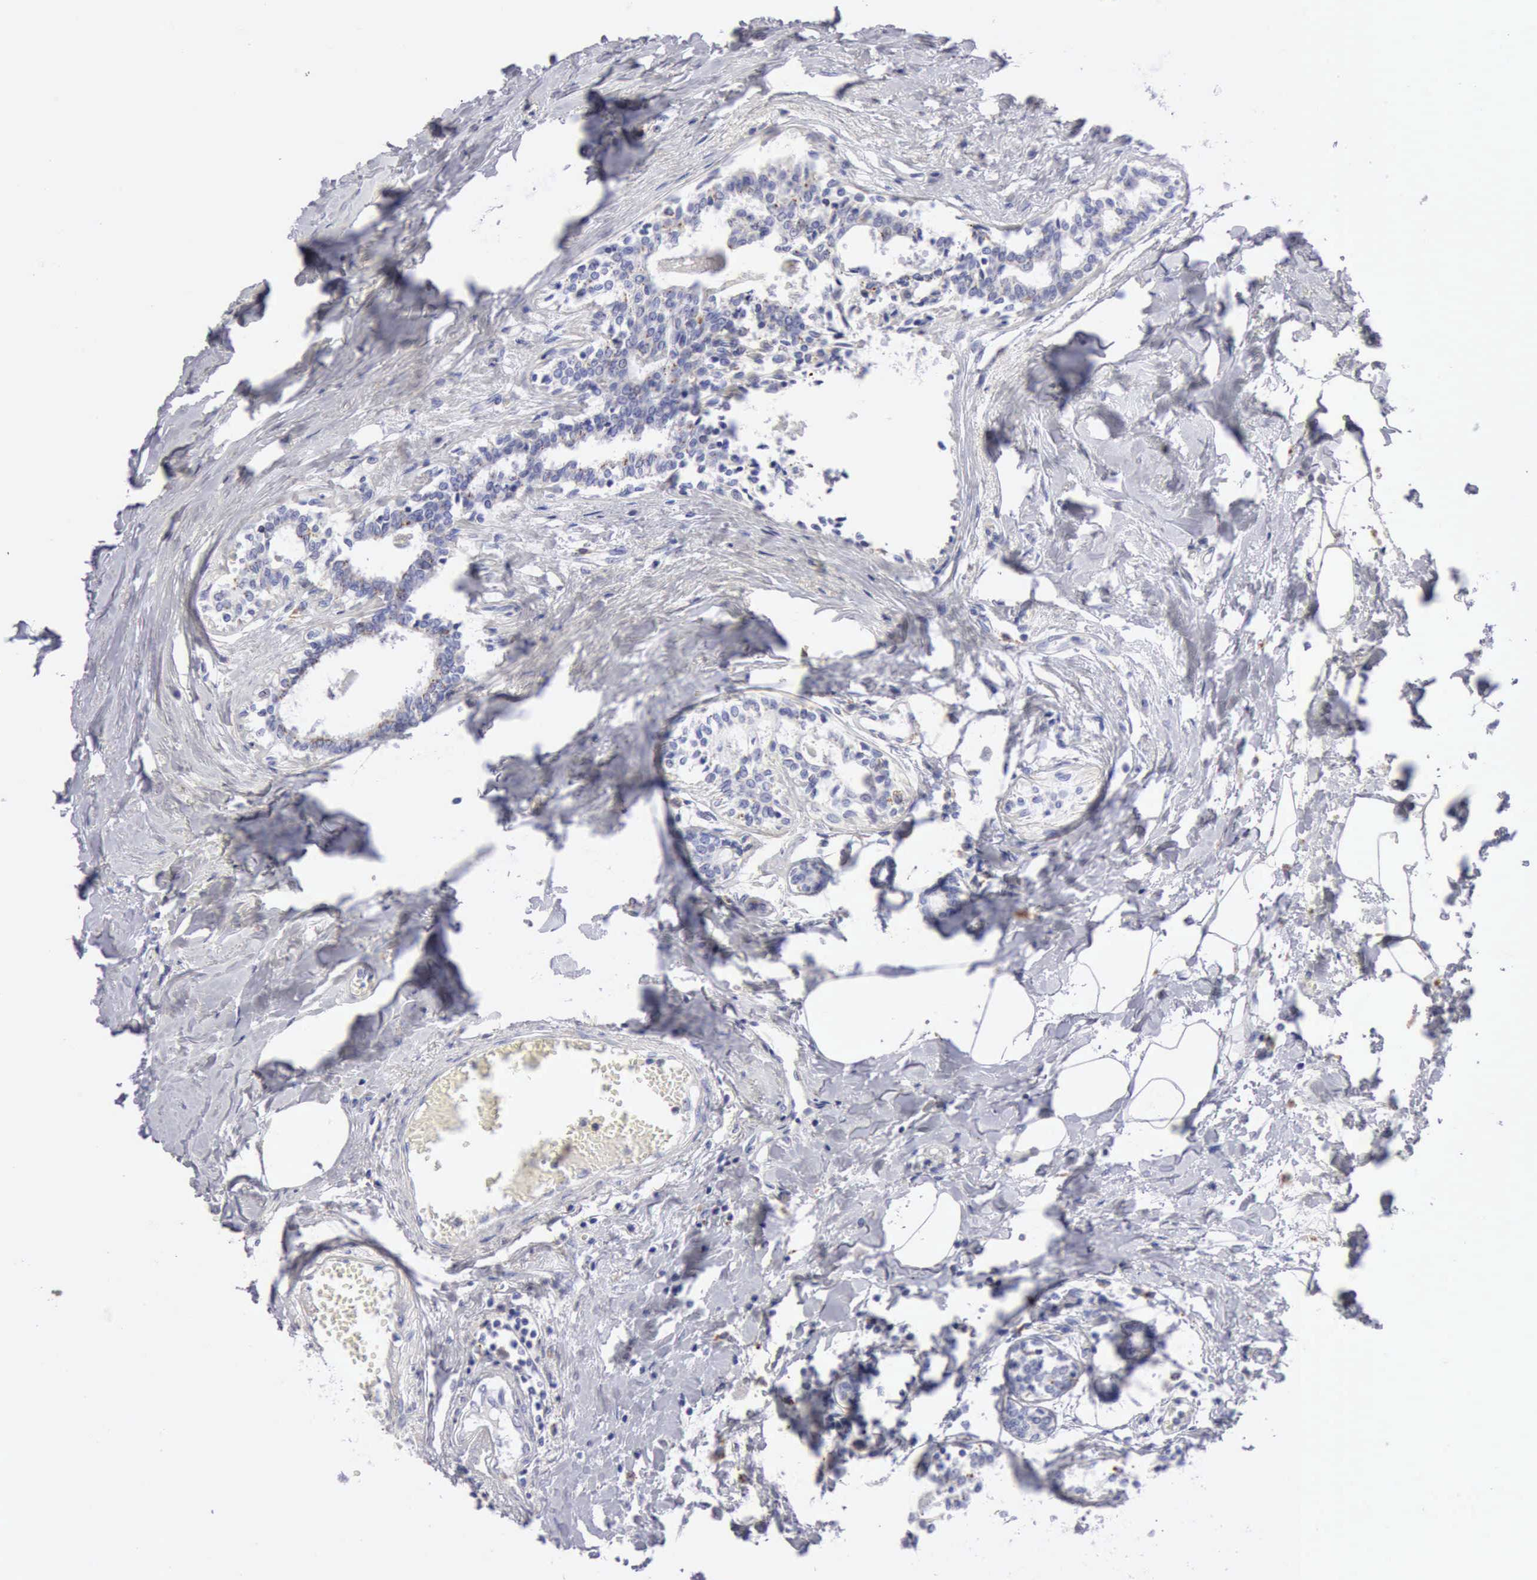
{"staining": {"intensity": "negative", "quantity": "none", "location": "none"}, "tissue": "breast cancer", "cell_type": "Tumor cells", "image_type": "cancer", "snomed": [{"axis": "morphology", "description": "Lobular carcinoma"}, {"axis": "topography", "description": "Breast"}], "caption": "High power microscopy histopathology image of an IHC photomicrograph of breast cancer, revealing no significant positivity in tumor cells. (Brightfield microscopy of DAB immunohistochemistry (IHC) at high magnification).", "gene": "CTSS", "patient": {"sex": "female", "age": 51}}